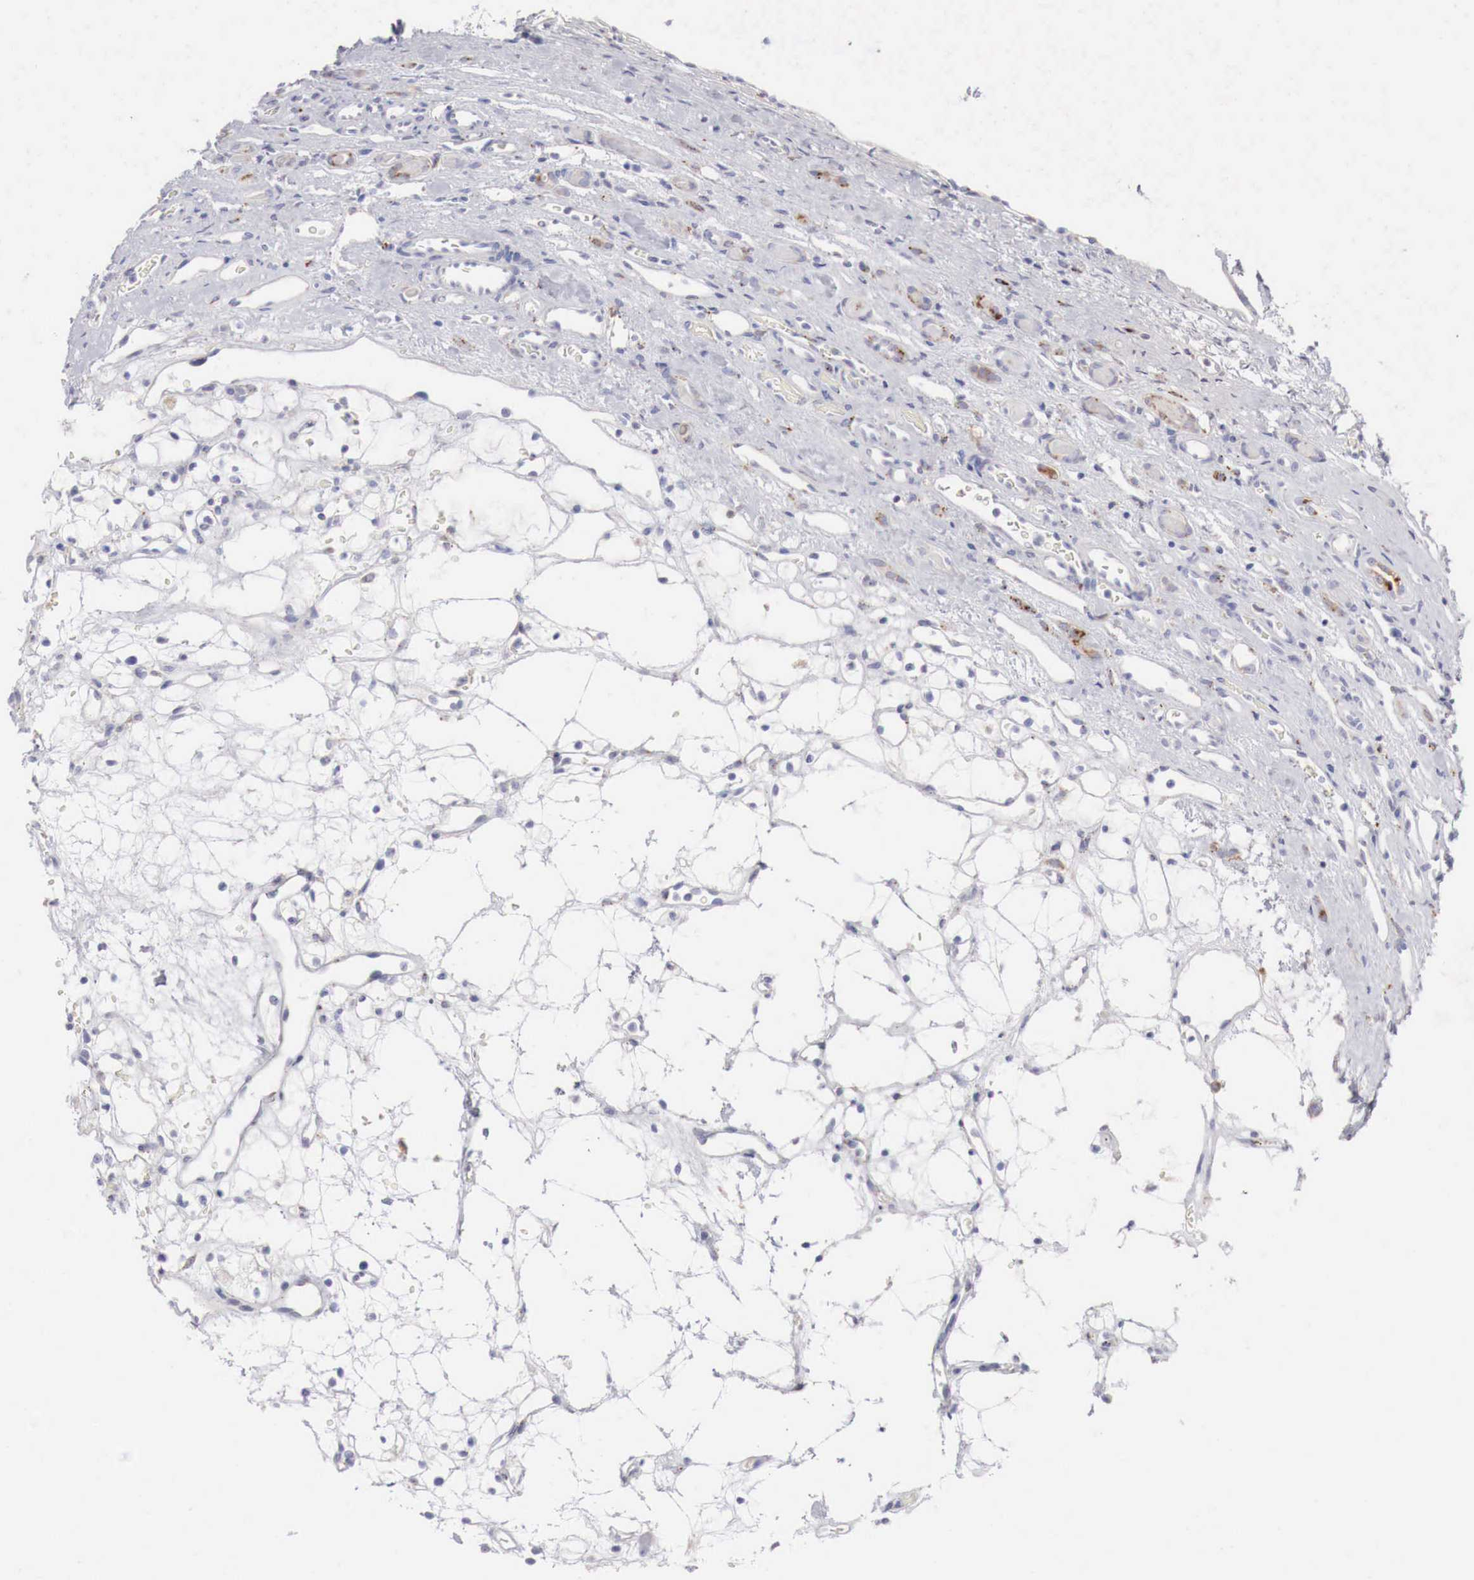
{"staining": {"intensity": "negative", "quantity": "none", "location": "none"}, "tissue": "renal cancer", "cell_type": "Tumor cells", "image_type": "cancer", "snomed": [{"axis": "morphology", "description": "Adenocarcinoma, NOS"}, {"axis": "topography", "description": "Kidney"}], "caption": "There is no significant expression in tumor cells of renal cancer (adenocarcinoma).", "gene": "GLA", "patient": {"sex": "female", "age": 60}}